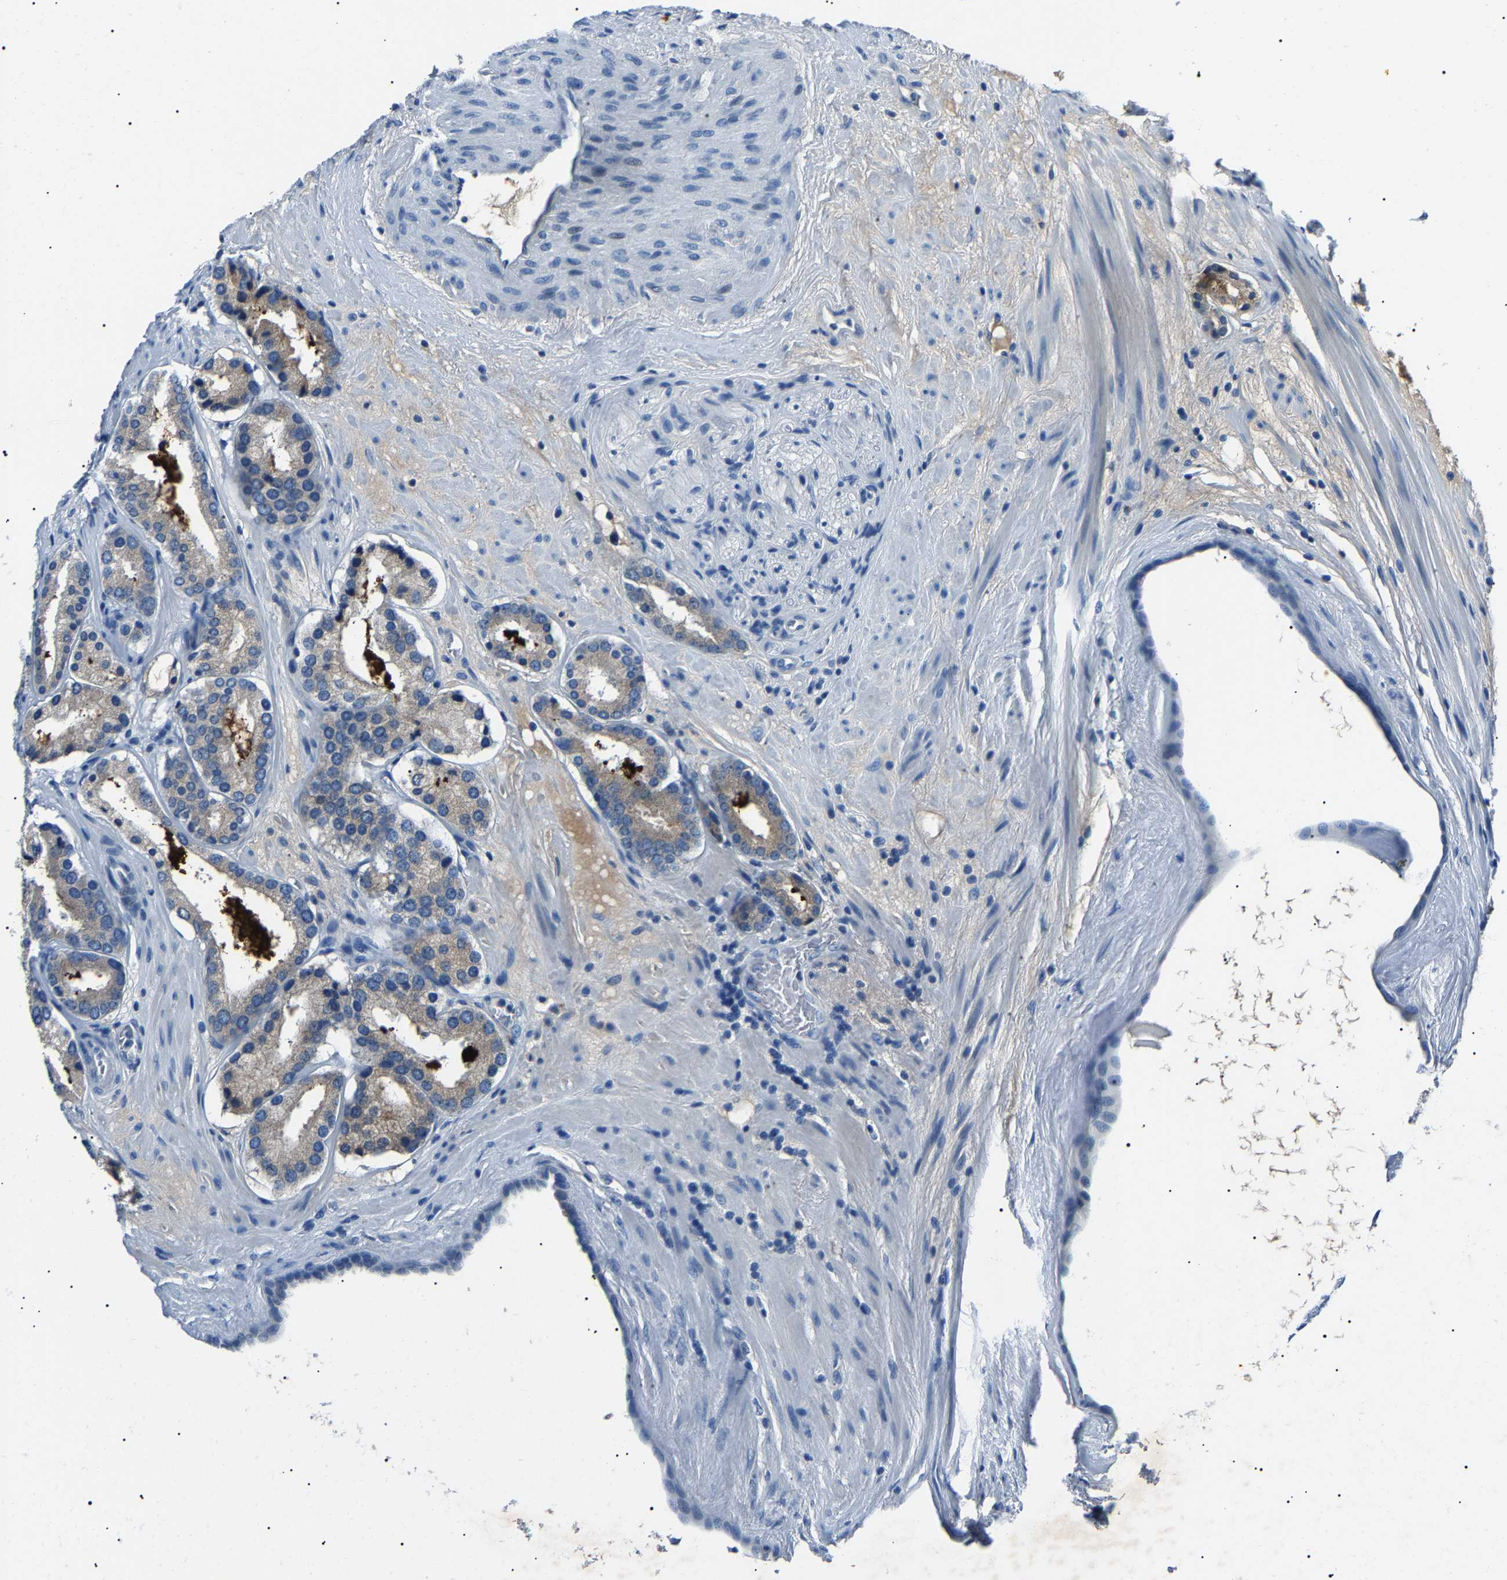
{"staining": {"intensity": "weak", "quantity": "25%-75%", "location": "cytoplasmic/membranous"}, "tissue": "prostate cancer", "cell_type": "Tumor cells", "image_type": "cancer", "snomed": [{"axis": "morphology", "description": "Adenocarcinoma, Low grade"}, {"axis": "topography", "description": "Prostate"}], "caption": "Immunohistochemical staining of prostate cancer demonstrates low levels of weak cytoplasmic/membranous staining in approximately 25%-75% of tumor cells.", "gene": "KLK15", "patient": {"sex": "male", "age": 69}}